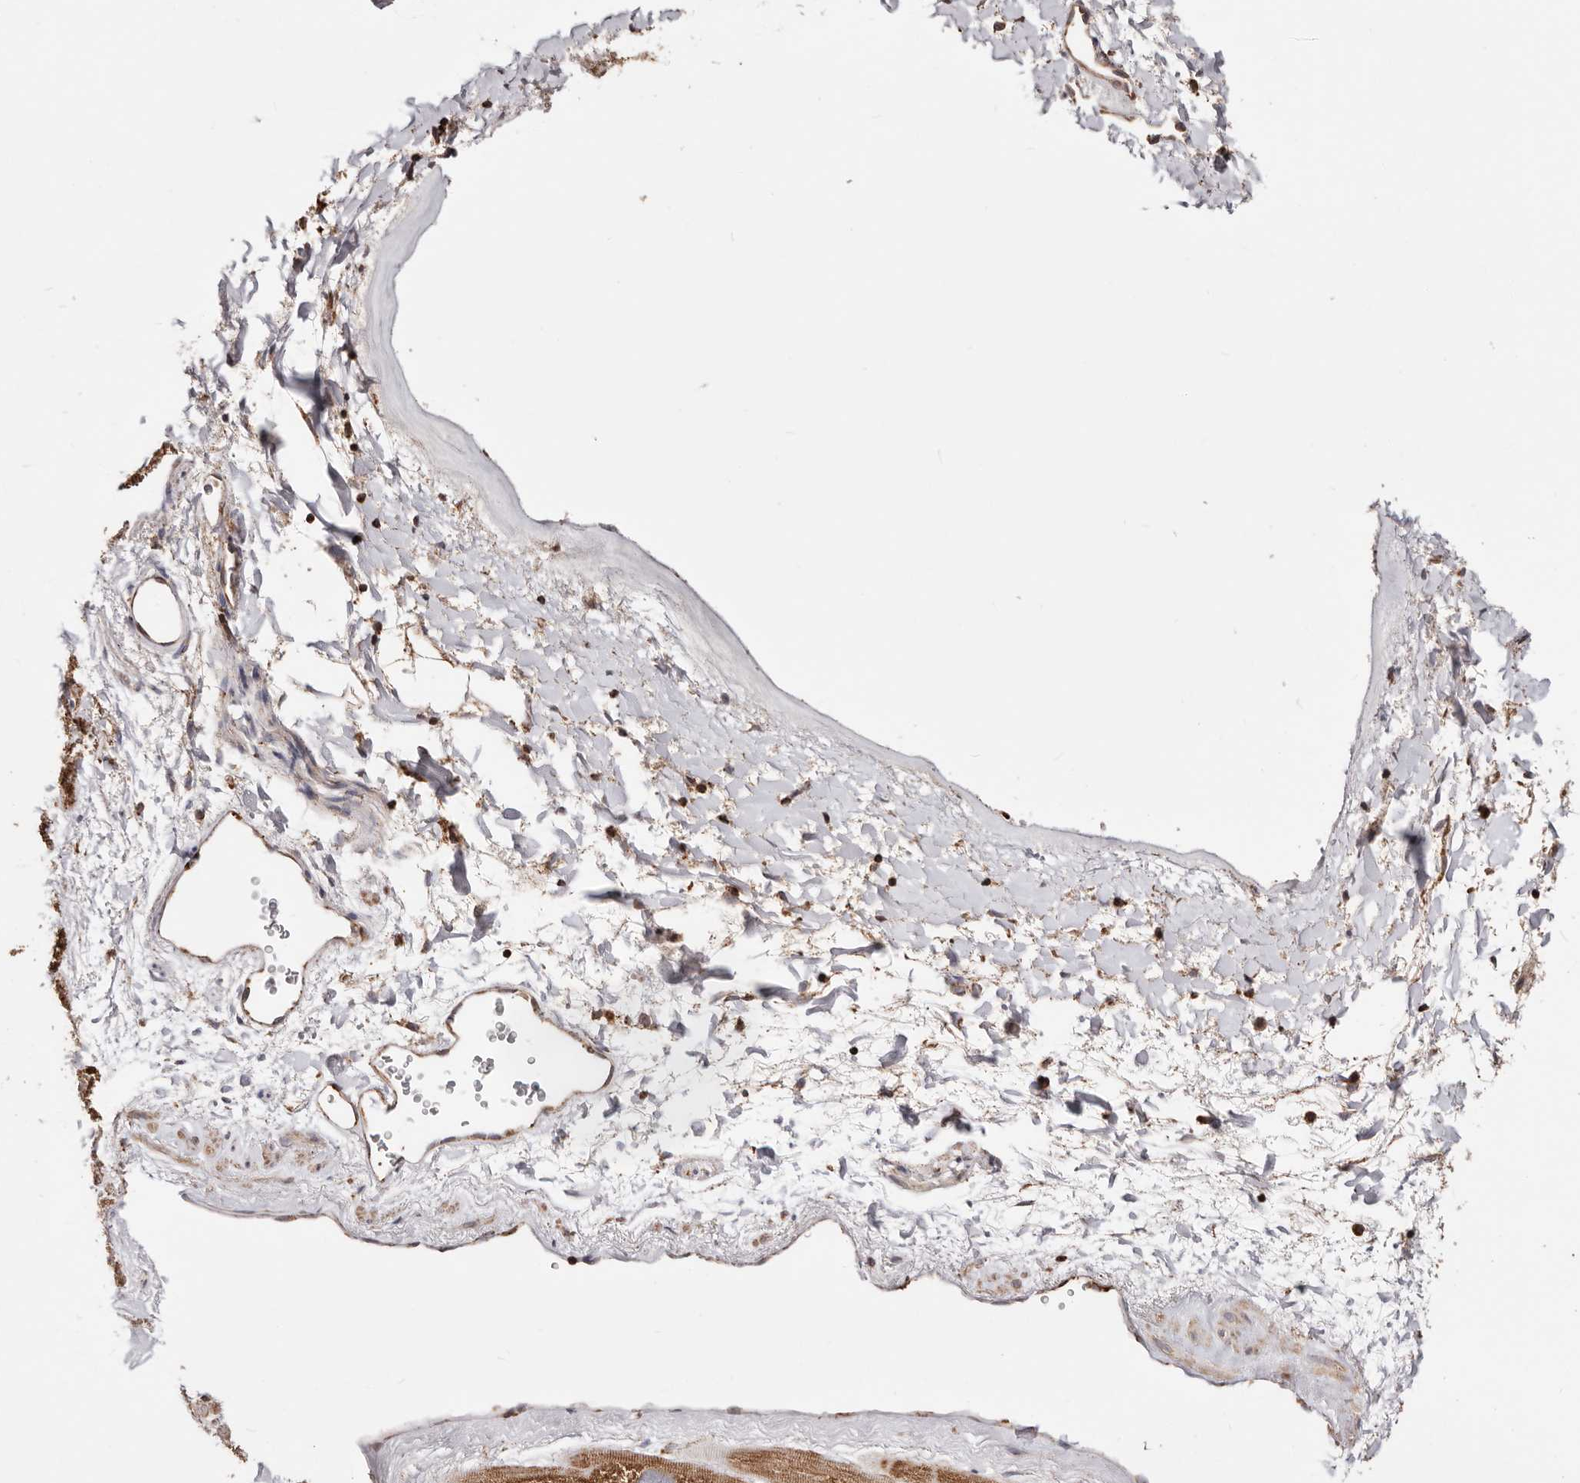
{"staining": {"intensity": "moderate", "quantity": ">75%", "location": "cytoplasmic/membranous"}, "tissue": "heart muscle", "cell_type": "Cardiomyocytes", "image_type": "normal", "snomed": [{"axis": "morphology", "description": "Normal tissue, NOS"}, {"axis": "topography", "description": "Heart"}], "caption": "A medium amount of moderate cytoplasmic/membranous staining is identified in about >75% of cardiomyocytes in benign heart muscle. (IHC, brightfield microscopy, high magnification).", "gene": "PRKACB", "patient": {"sex": "male", "age": 49}}